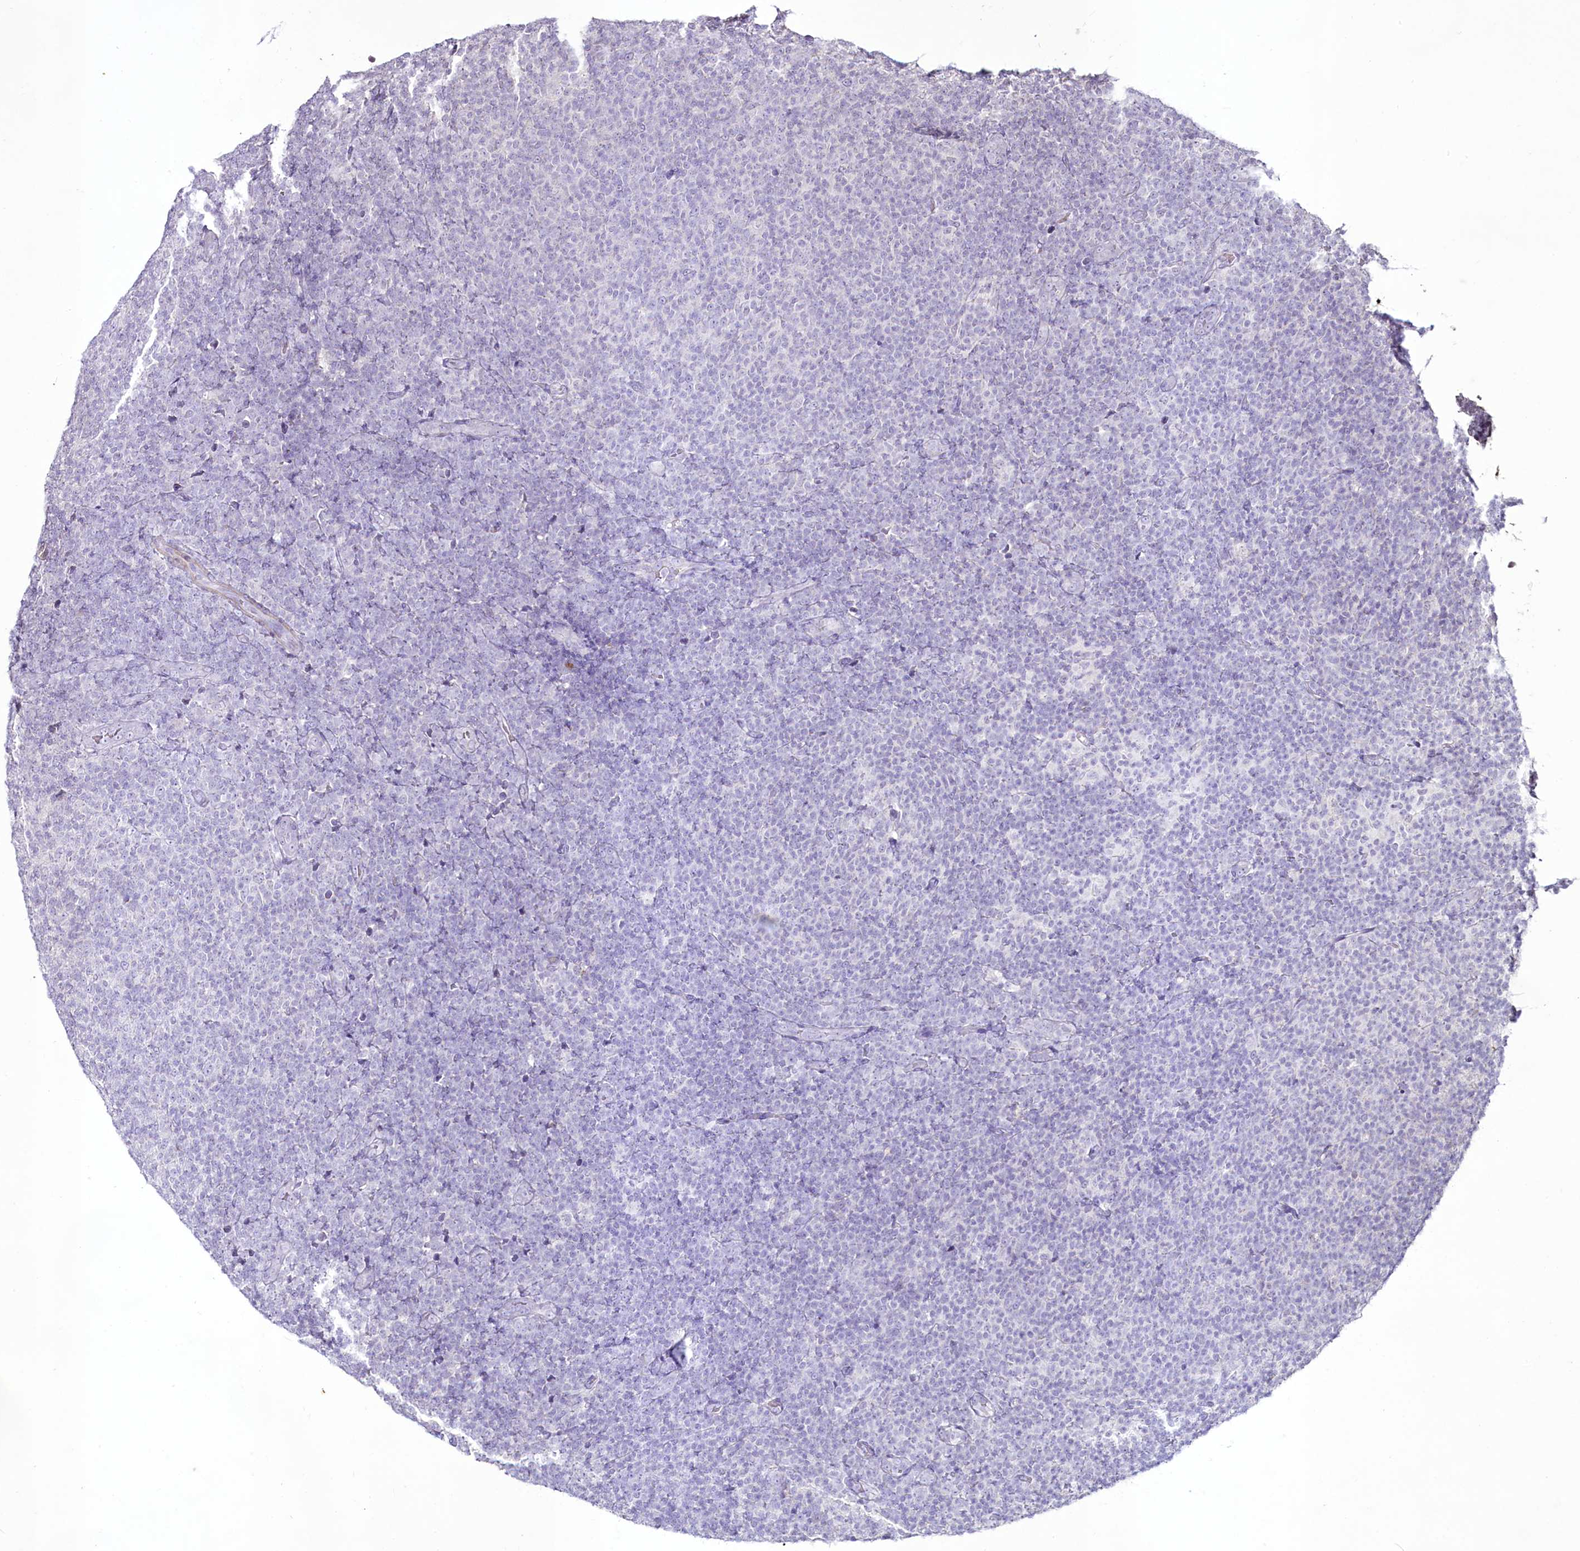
{"staining": {"intensity": "negative", "quantity": "none", "location": "none"}, "tissue": "lymphoma", "cell_type": "Tumor cells", "image_type": "cancer", "snomed": [{"axis": "morphology", "description": "Malignant lymphoma, non-Hodgkin's type, Low grade"}, {"axis": "topography", "description": "Lymph node"}], "caption": "IHC photomicrograph of human low-grade malignant lymphoma, non-Hodgkin's type stained for a protein (brown), which exhibits no staining in tumor cells. (Brightfield microscopy of DAB (3,3'-diaminobenzidine) immunohistochemistry (IHC) at high magnification).", "gene": "SUSD3", "patient": {"sex": "male", "age": 66}}